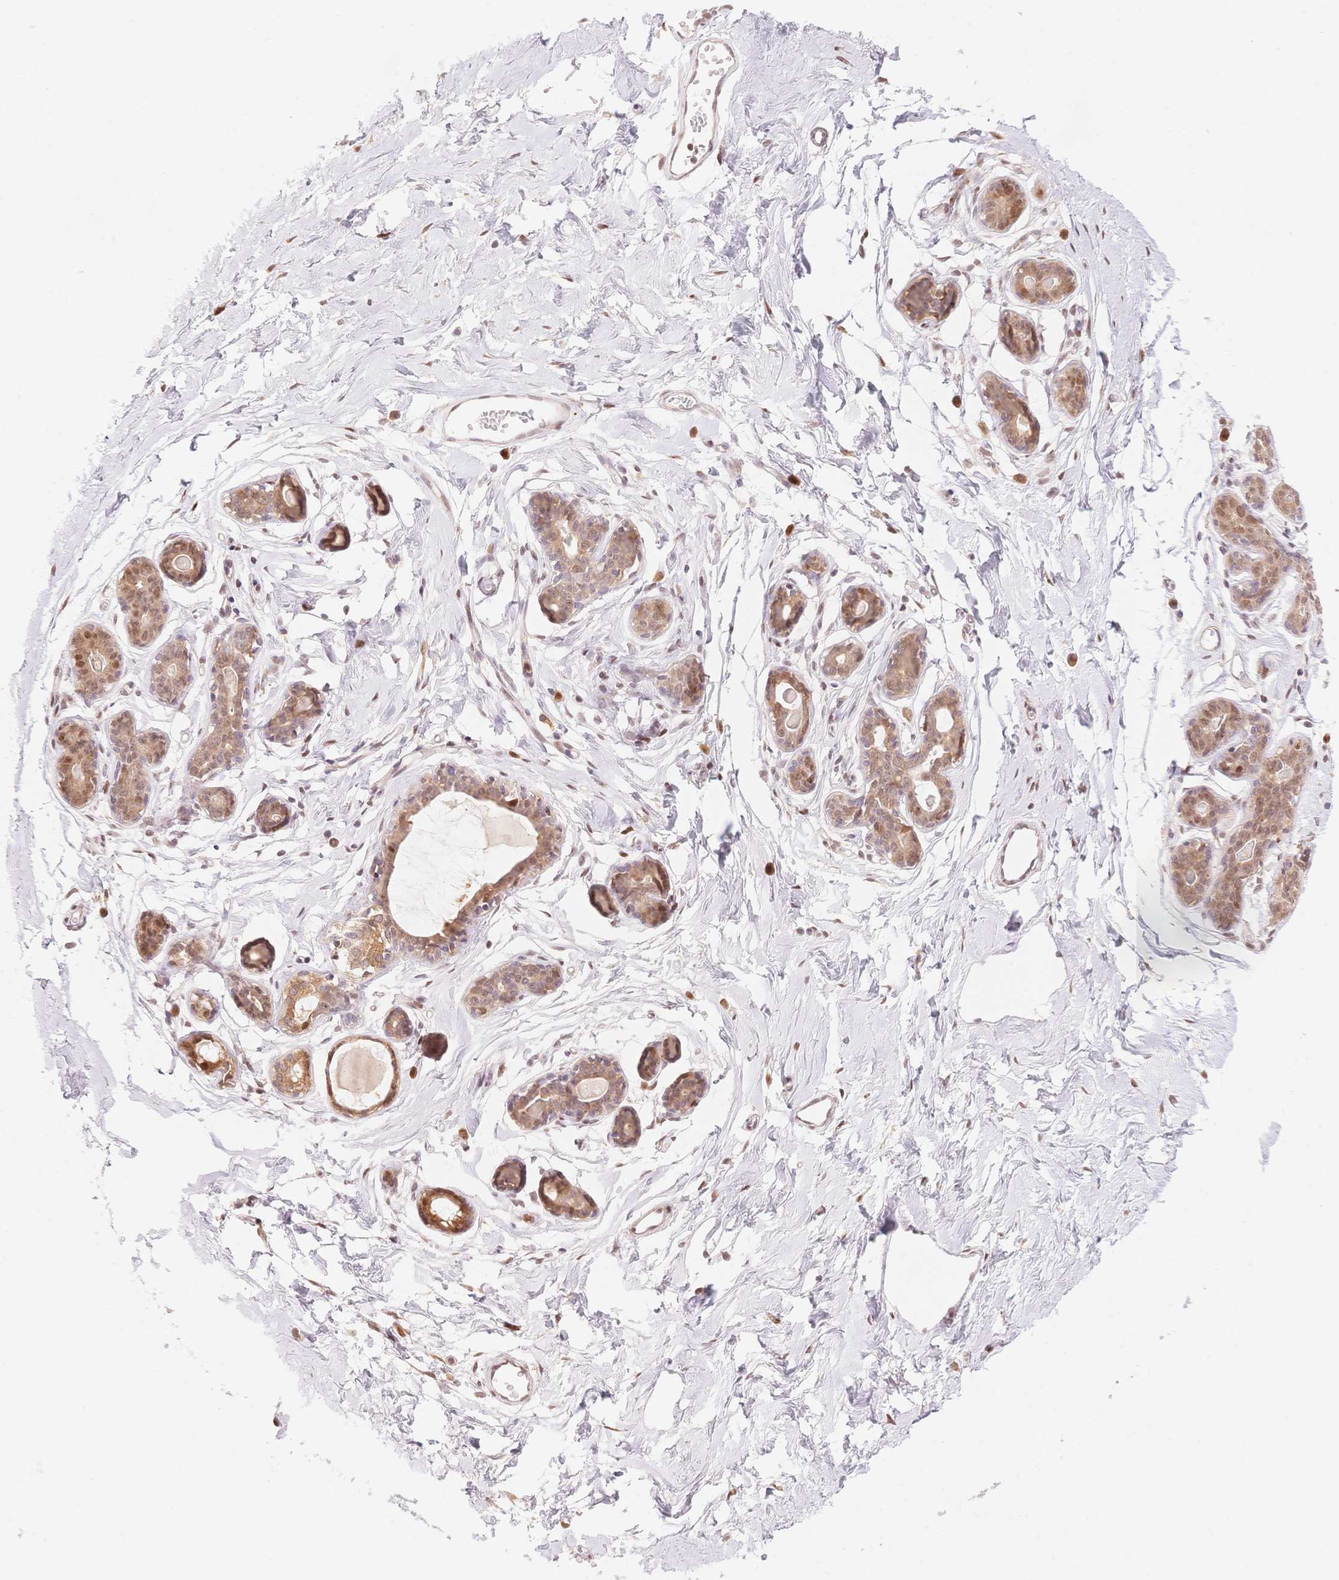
{"staining": {"intensity": "moderate", "quantity": "25%-75%", "location": "cytoplasmic/membranous,nuclear"}, "tissue": "breast", "cell_type": "Adipocytes", "image_type": "normal", "snomed": [{"axis": "morphology", "description": "Normal tissue, NOS"}, {"axis": "topography", "description": "Breast"}], "caption": "Immunohistochemistry photomicrograph of benign breast: human breast stained using IHC demonstrates medium levels of moderate protein expression localized specifically in the cytoplasmic/membranous,nuclear of adipocytes, appearing as a cytoplasmic/membranous,nuclear brown color.", "gene": "STK39", "patient": {"sex": "female", "age": 45}}